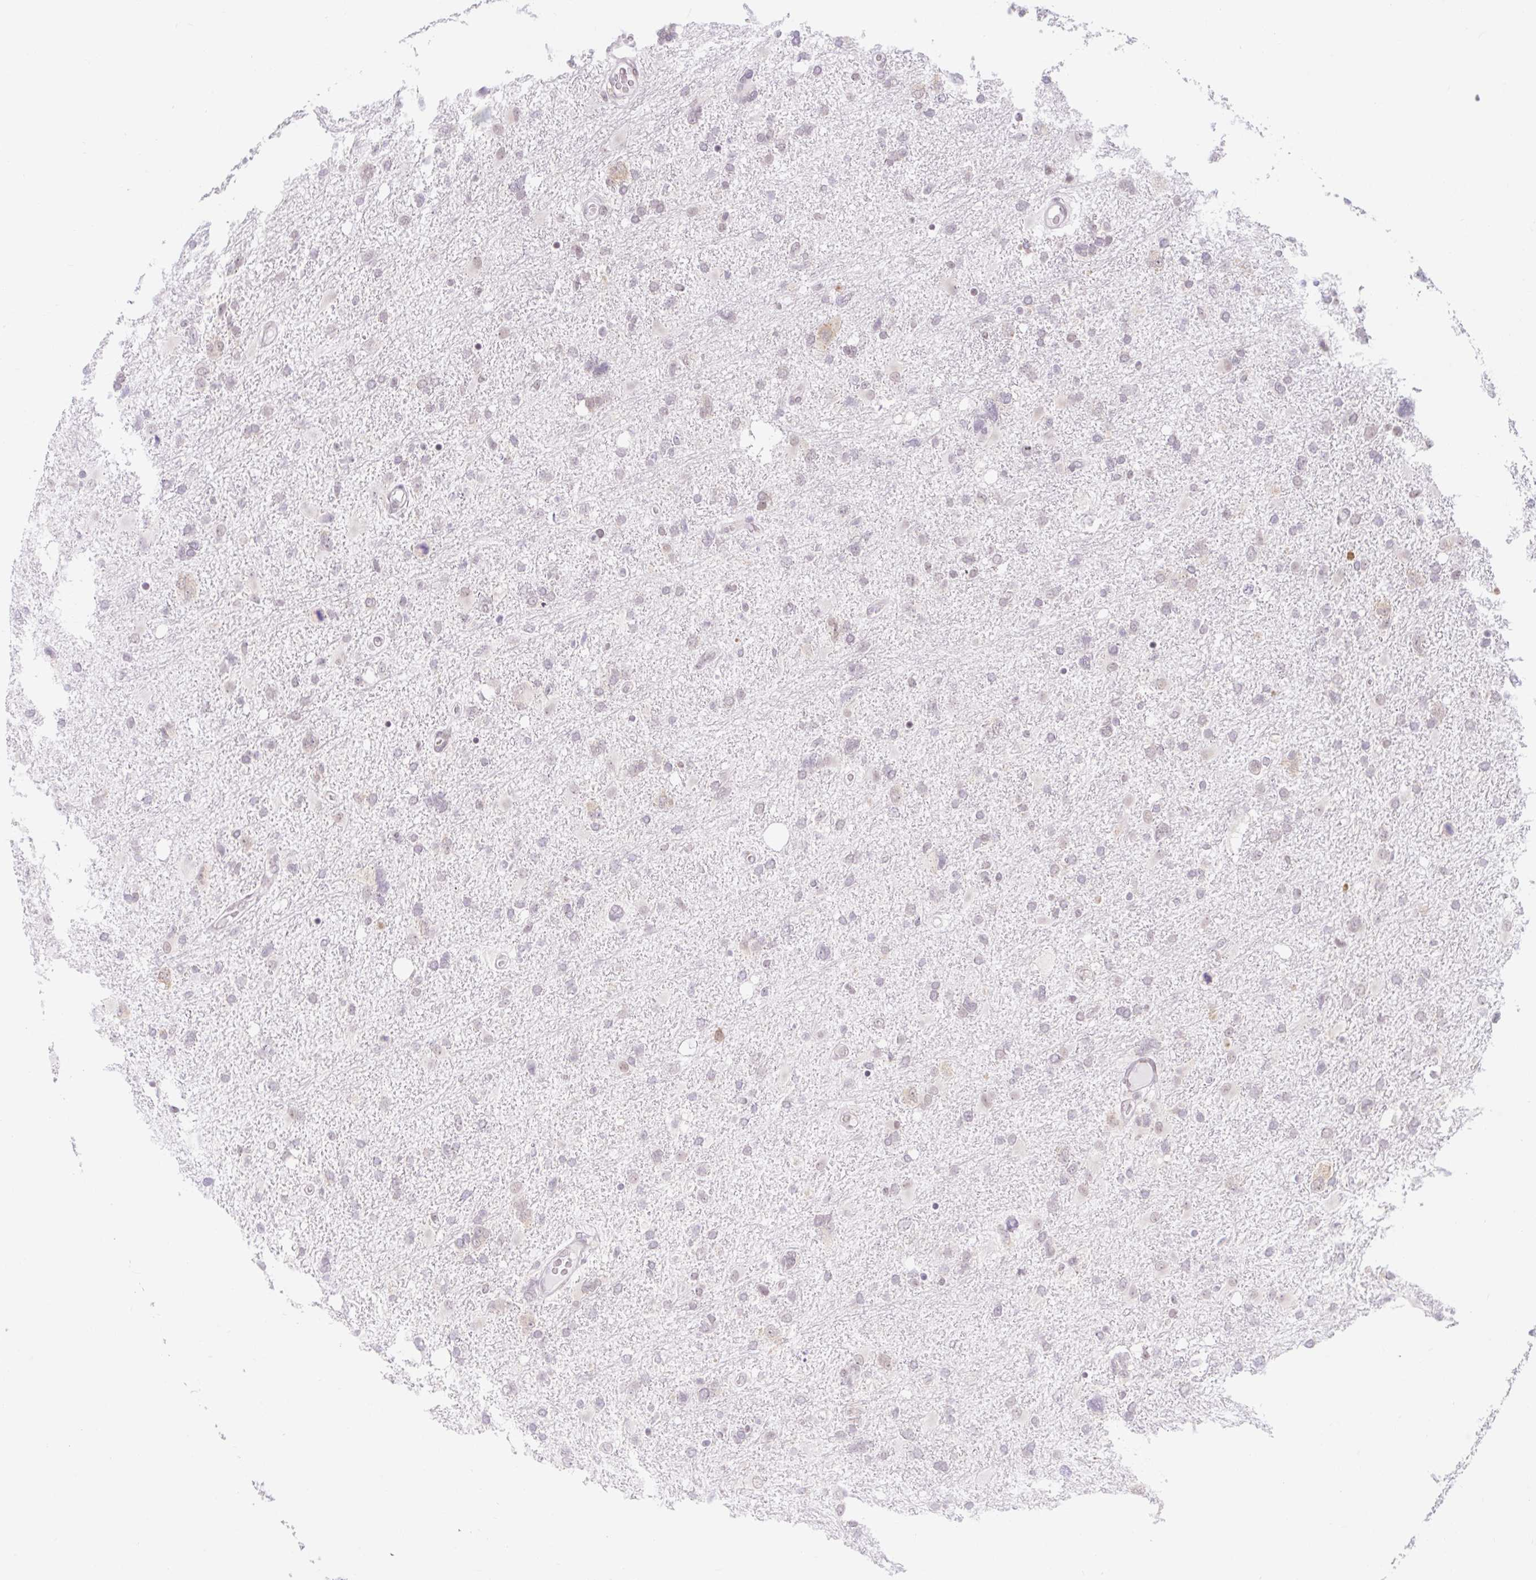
{"staining": {"intensity": "negative", "quantity": "none", "location": "none"}, "tissue": "glioma", "cell_type": "Tumor cells", "image_type": "cancer", "snomed": [{"axis": "morphology", "description": "Glioma, malignant, High grade"}, {"axis": "topography", "description": "Brain"}], "caption": "IHC photomicrograph of neoplastic tissue: glioma stained with DAB (3,3'-diaminobenzidine) demonstrates no significant protein expression in tumor cells.", "gene": "SRSF10", "patient": {"sex": "male", "age": 61}}